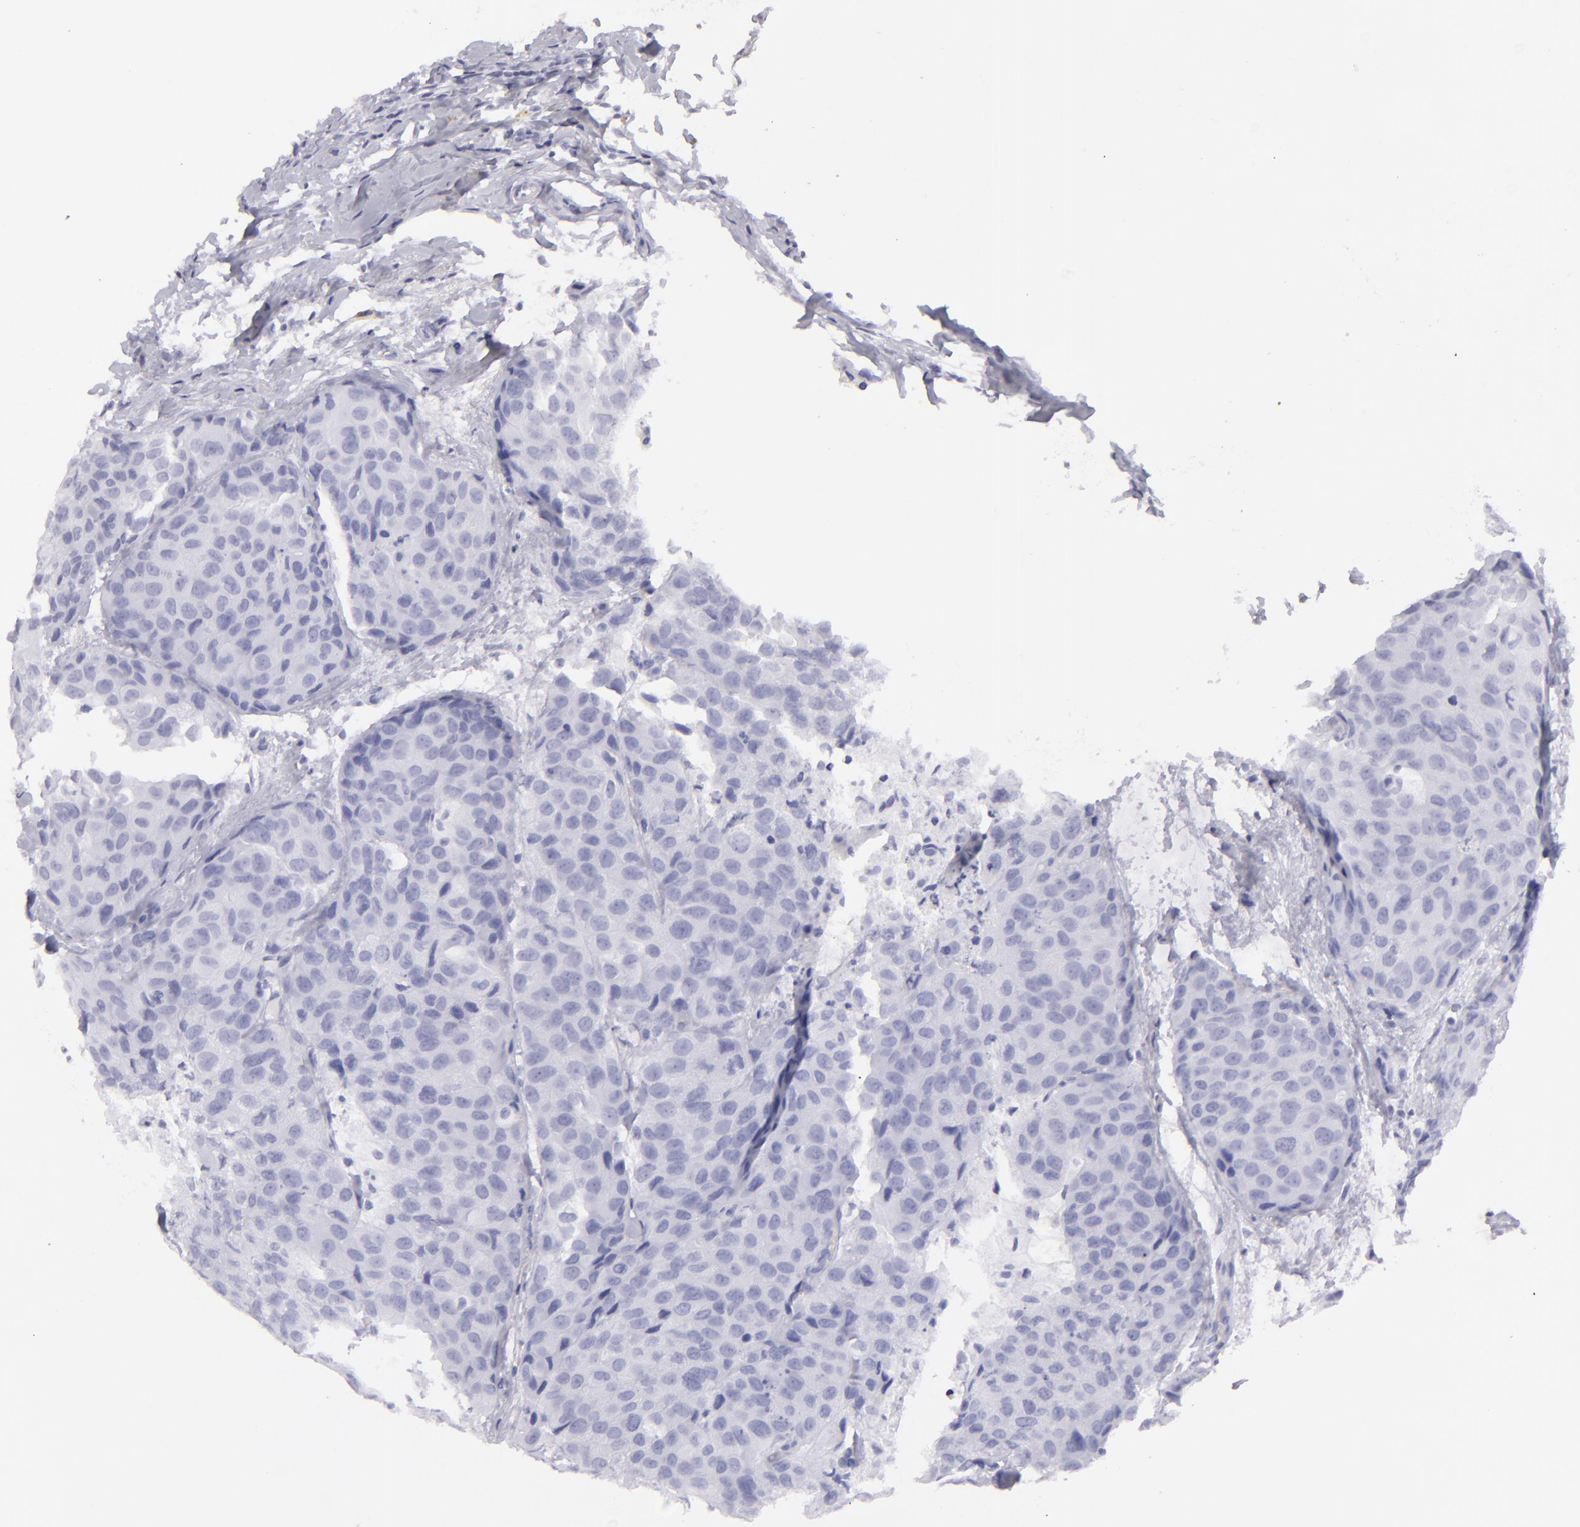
{"staining": {"intensity": "negative", "quantity": "none", "location": "none"}, "tissue": "breast cancer", "cell_type": "Tumor cells", "image_type": "cancer", "snomed": [{"axis": "morphology", "description": "Duct carcinoma"}, {"axis": "topography", "description": "Breast"}], "caption": "Immunohistochemistry (IHC) histopathology image of neoplastic tissue: human breast infiltrating ductal carcinoma stained with DAB exhibits no significant protein expression in tumor cells.", "gene": "FLG", "patient": {"sex": "female", "age": 68}}